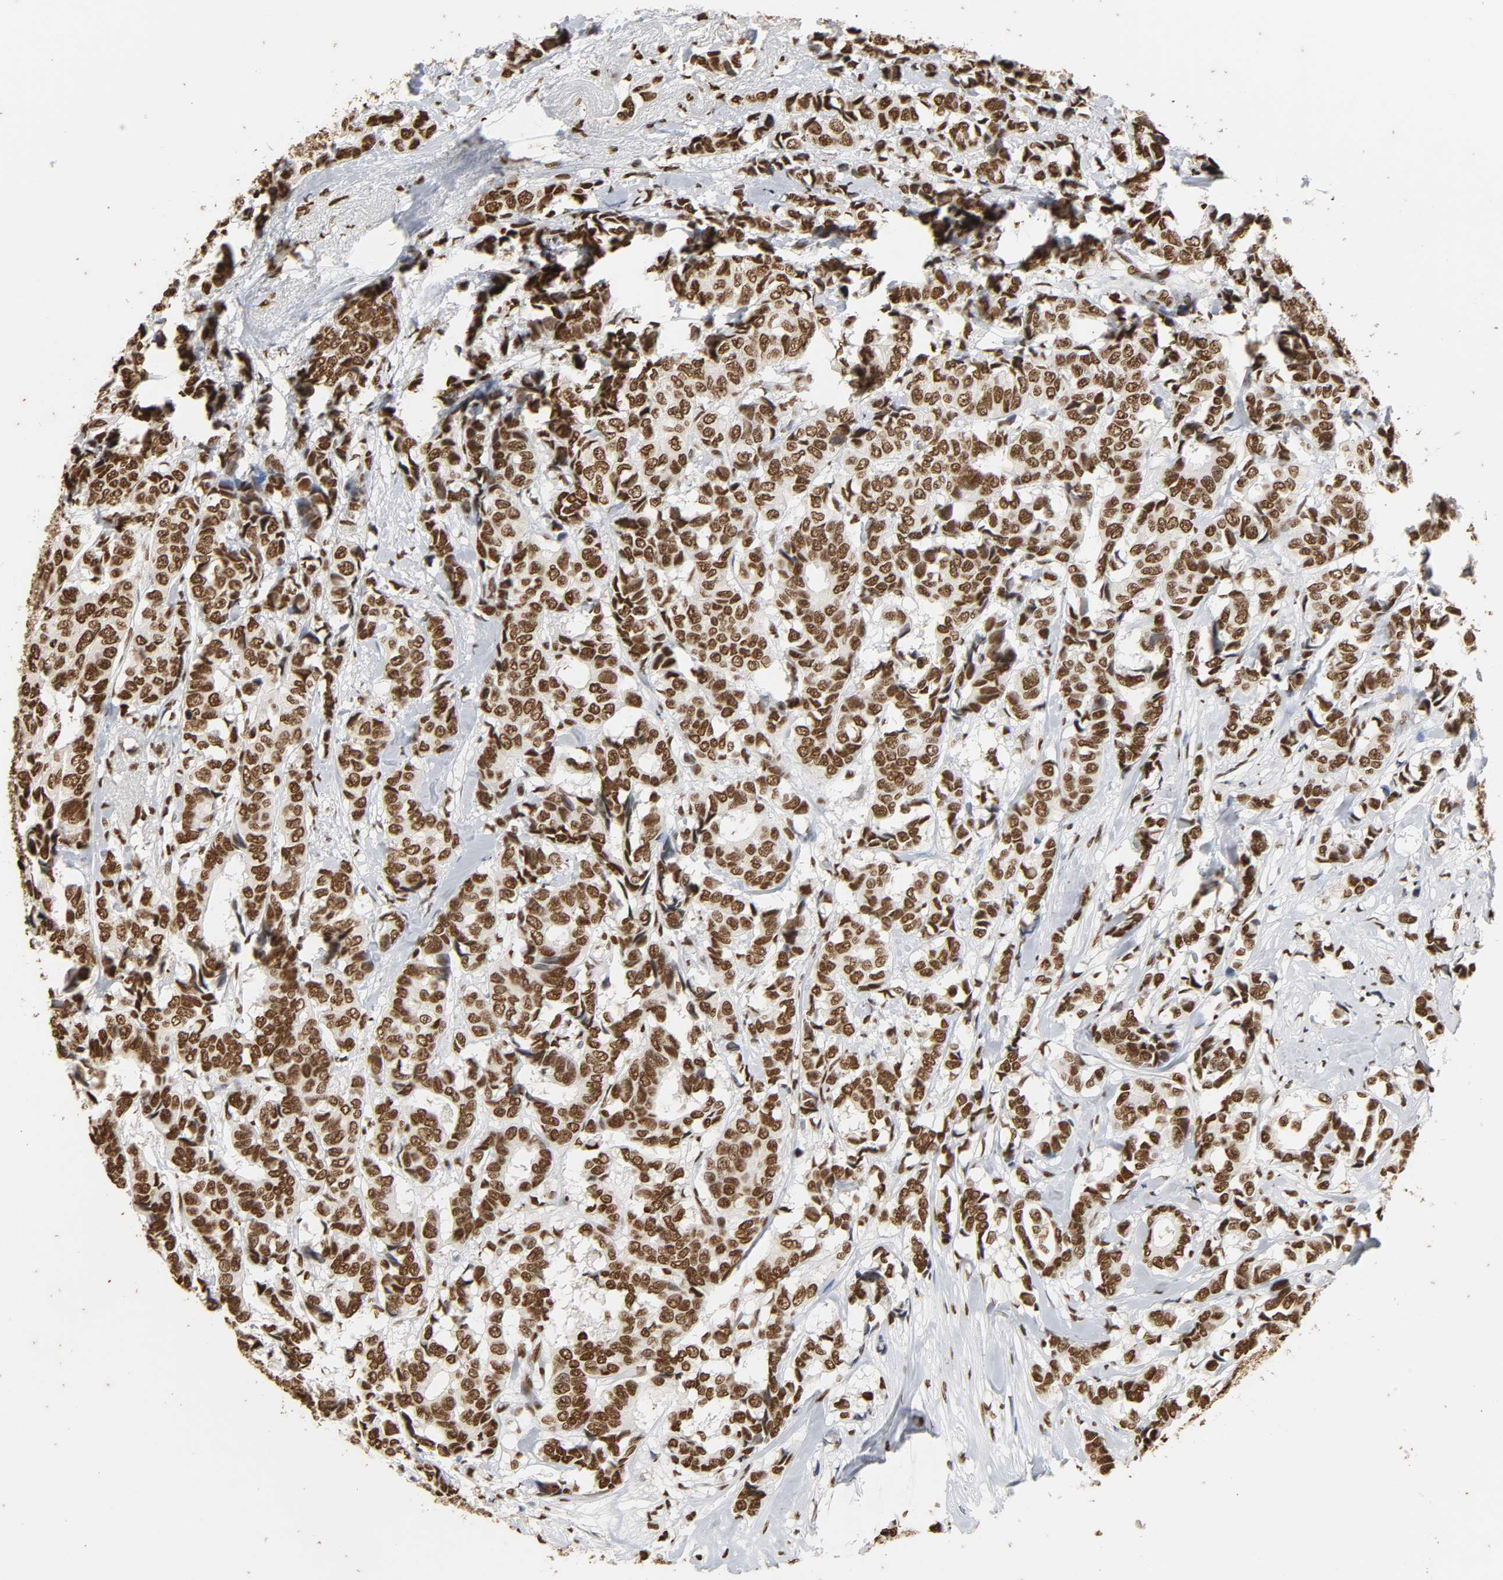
{"staining": {"intensity": "strong", "quantity": ">75%", "location": "nuclear"}, "tissue": "breast cancer", "cell_type": "Tumor cells", "image_type": "cancer", "snomed": [{"axis": "morphology", "description": "Duct carcinoma"}, {"axis": "topography", "description": "Breast"}], "caption": "Breast intraductal carcinoma stained with DAB (3,3'-diaminobenzidine) immunohistochemistry shows high levels of strong nuclear expression in approximately >75% of tumor cells. The protein of interest is stained brown, and the nuclei are stained in blue (DAB IHC with brightfield microscopy, high magnification).", "gene": "HNRNPC", "patient": {"sex": "female", "age": 87}}